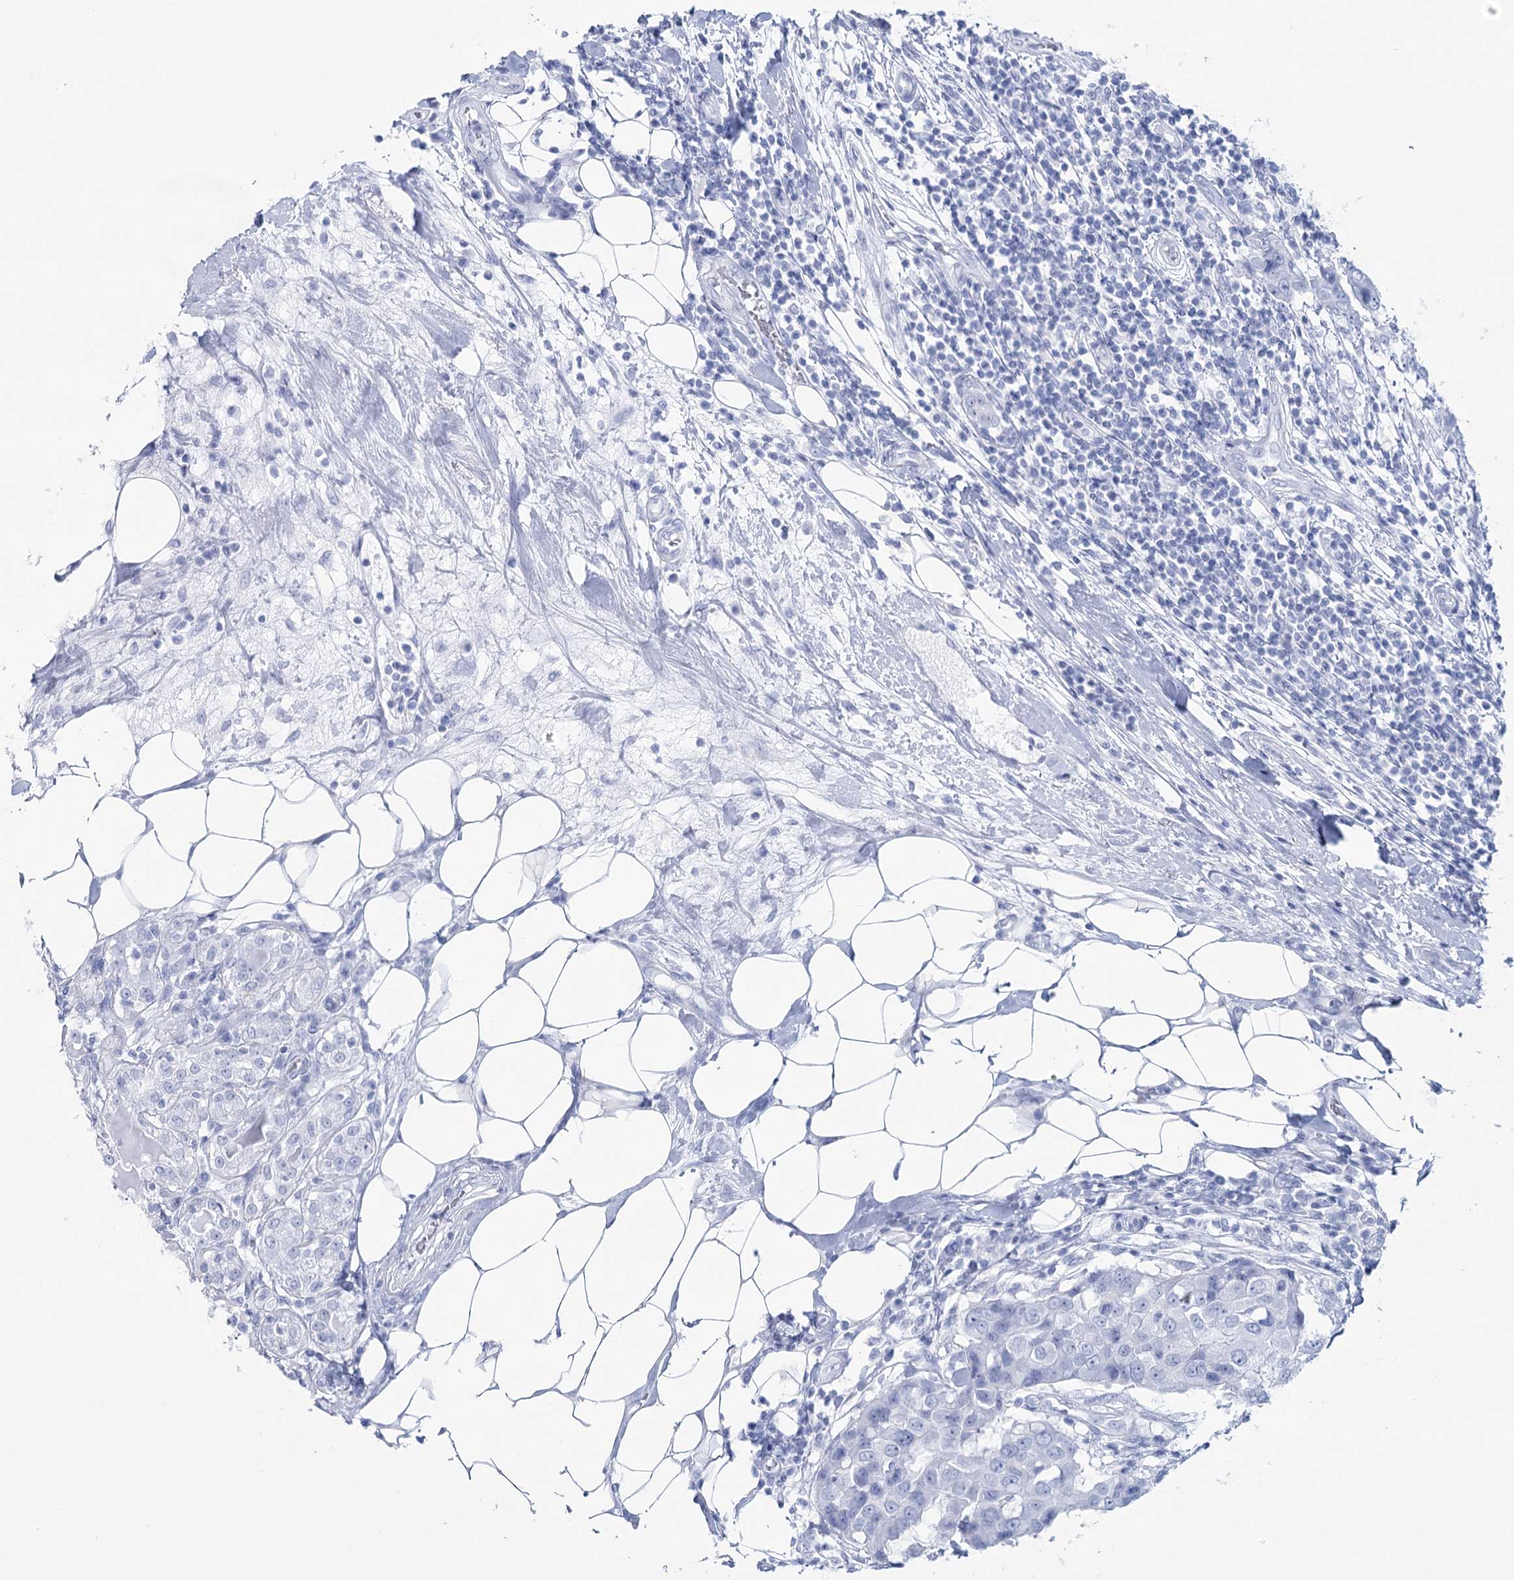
{"staining": {"intensity": "negative", "quantity": "none", "location": "none"}, "tissue": "breast cancer", "cell_type": "Tumor cells", "image_type": "cancer", "snomed": [{"axis": "morphology", "description": "Duct carcinoma"}, {"axis": "topography", "description": "Breast"}], "caption": "Immunohistochemistry (IHC) of infiltrating ductal carcinoma (breast) shows no expression in tumor cells.", "gene": "CCDC88A", "patient": {"sex": "female", "age": 27}}